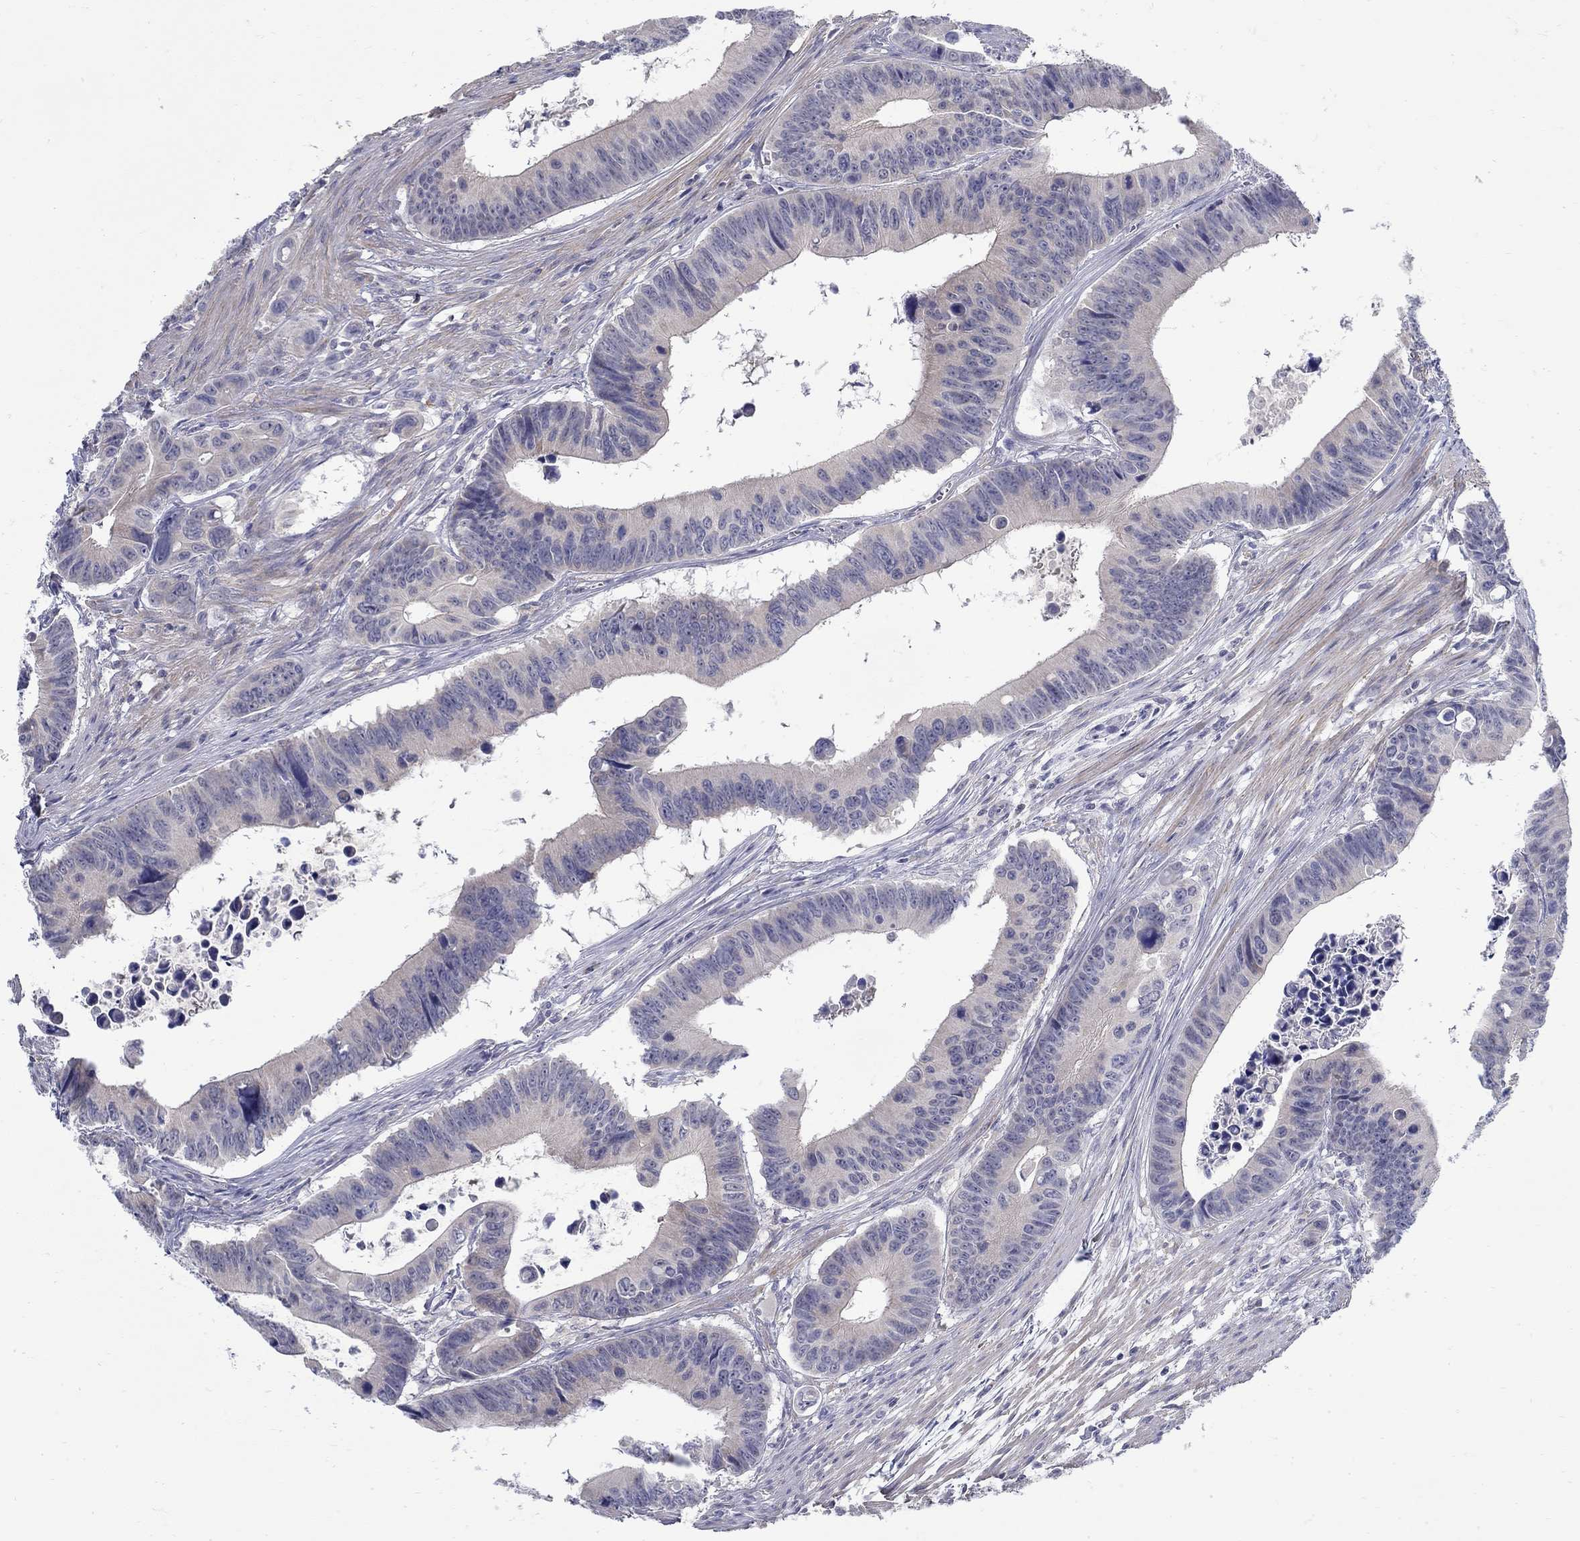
{"staining": {"intensity": "negative", "quantity": "none", "location": "none"}, "tissue": "colorectal cancer", "cell_type": "Tumor cells", "image_type": "cancer", "snomed": [{"axis": "morphology", "description": "Adenocarcinoma, NOS"}, {"axis": "topography", "description": "Colon"}], "caption": "The micrograph demonstrates no staining of tumor cells in colorectal cancer.", "gene": "ABCA4", "patient": {"sex": "female", "age": 87}}